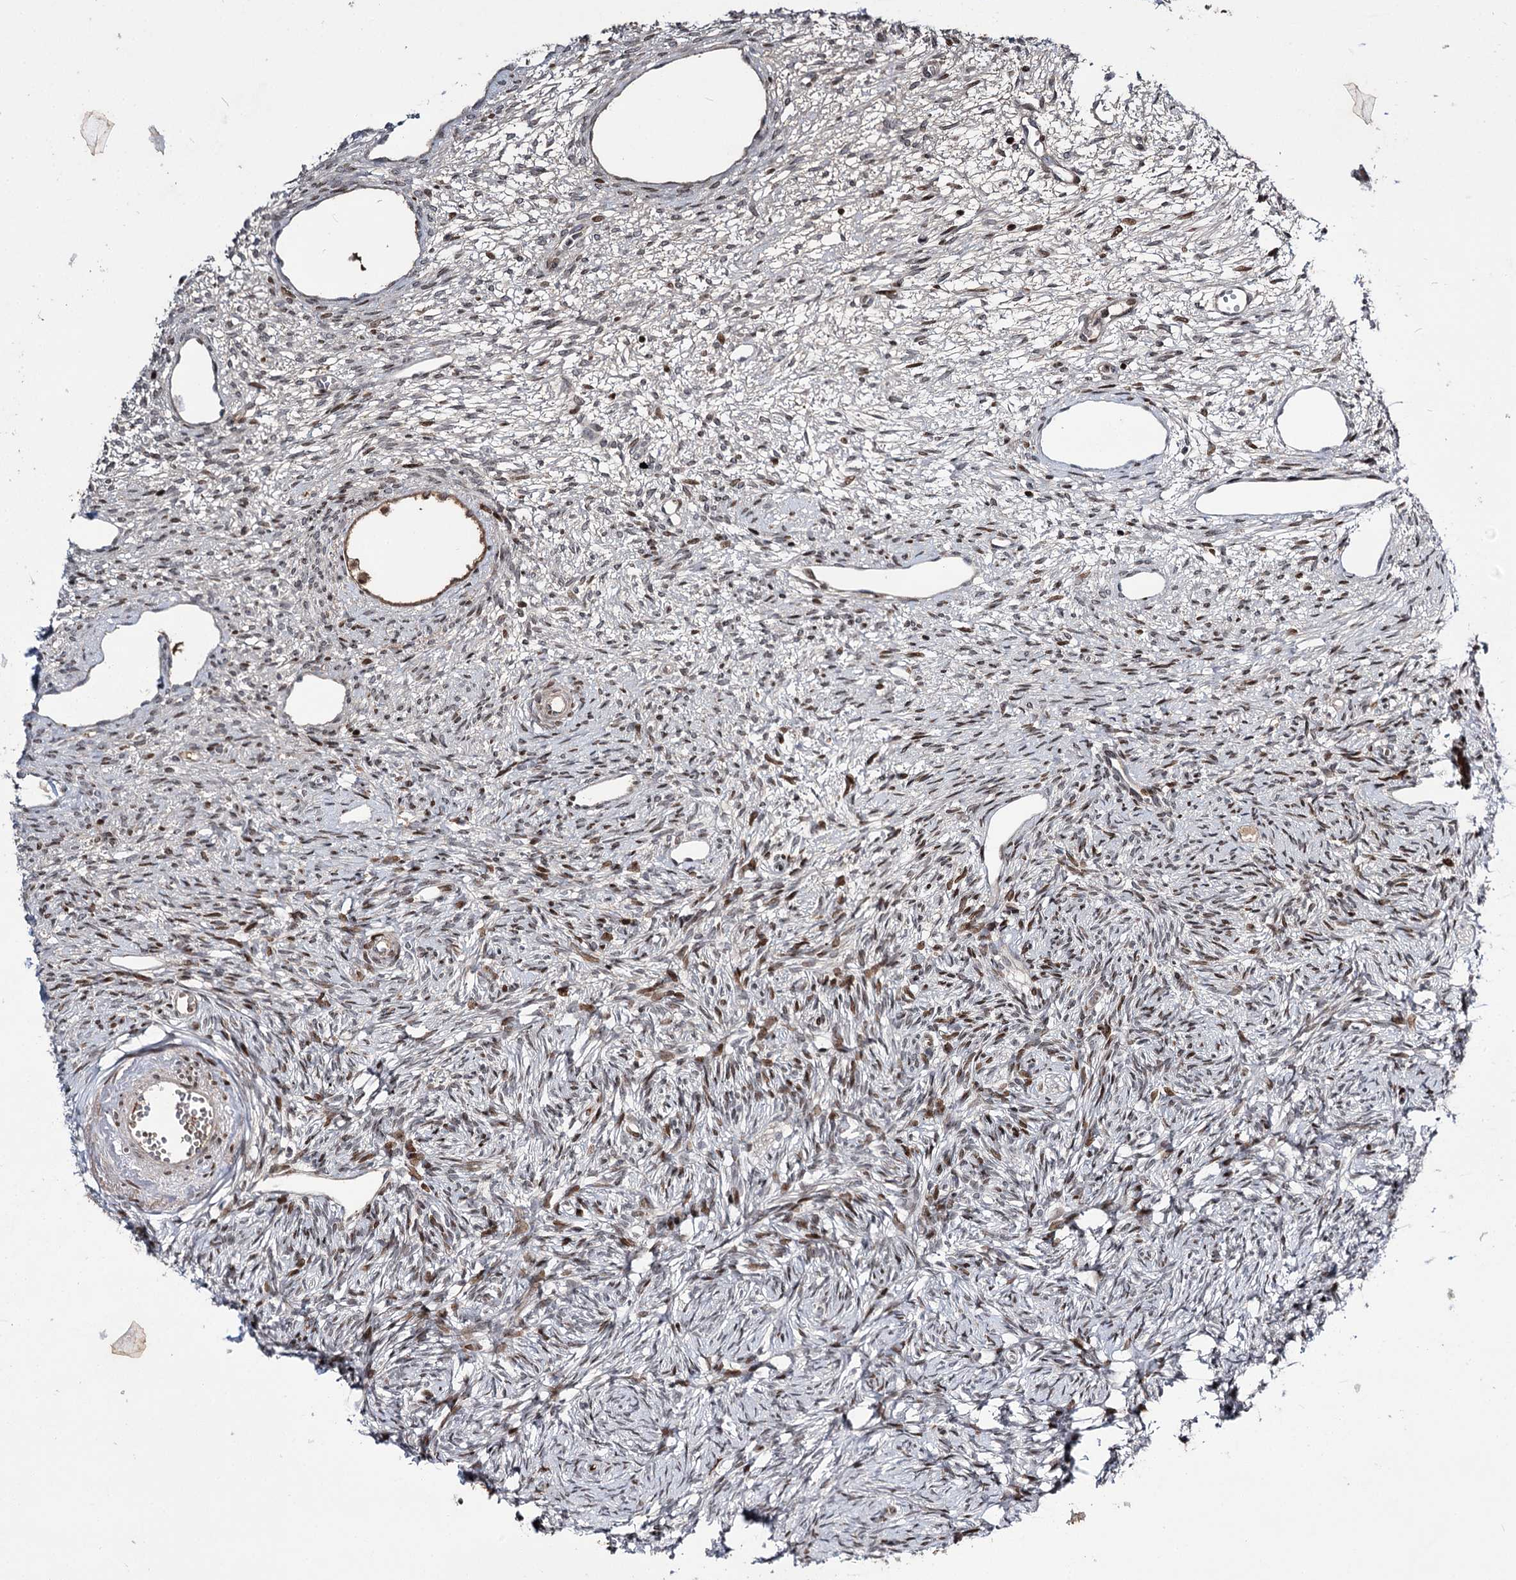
{"staining": {"intensity": "moderate", "quantity": "25%-75%", "location": "nuclear"}, "tissue": "ovary", "cell_type": "Ovarian stroma cells", "image_type": "normal", "snomed": [{"axis": "morphology", "description": "Normal tissue, NOS"}, {"axis": "topography", "description": "Ovary"}], "caption": "DAB (3,3'-diaminobenzidine) immunohistochemical staining of benign ovary displays moderate nuclear protein staining in approximately 25%-75% of ovarian stroma cells.", "gene": "ITFG2", "patient": {"sex": "female", "age": 51}}